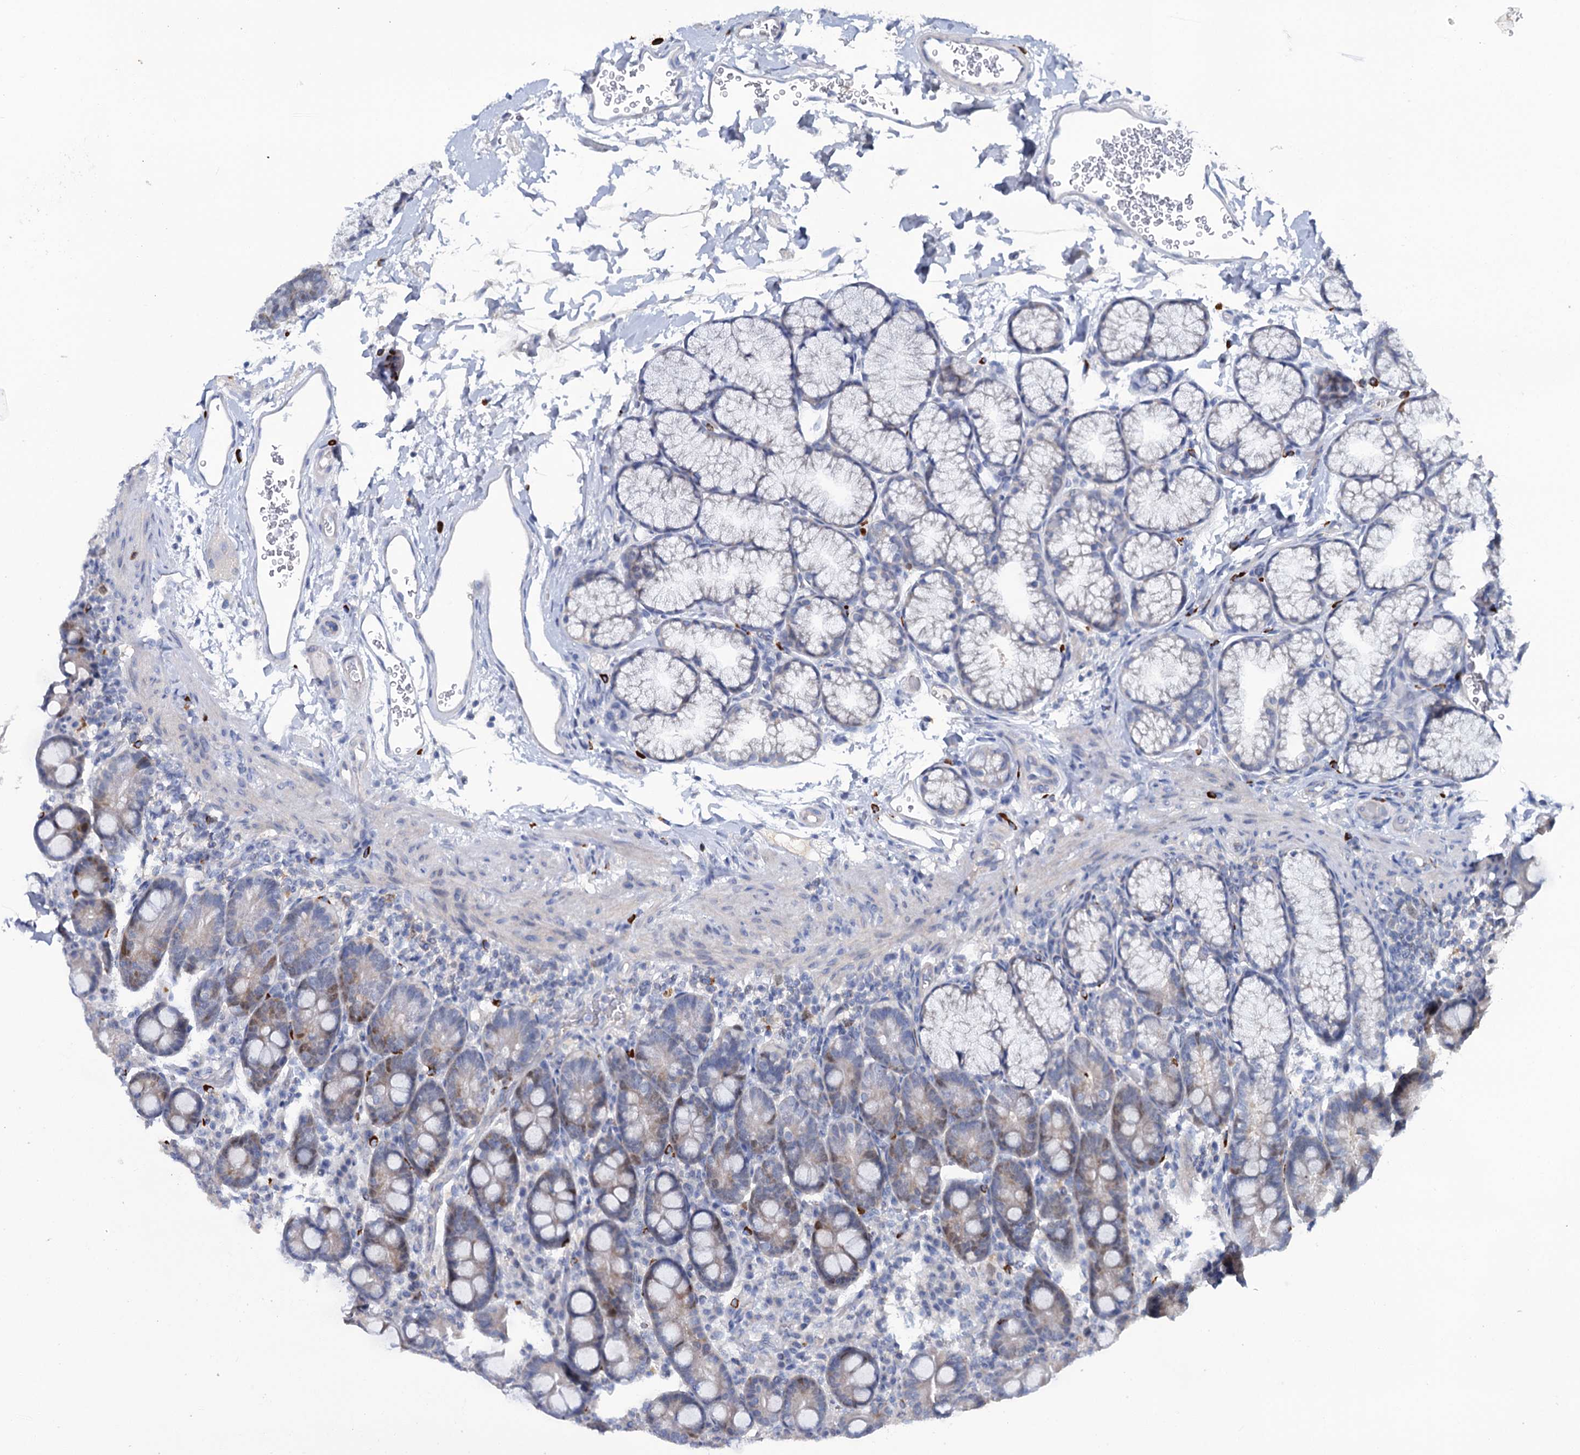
{"staining": {"intensity": "moderate", "quantity": "<25%", "location": "cytoplasmic/membranous,nuclear"}, "tissue": "duodenum", "cell_type": "Glandular cells", "image_type": "normal", "snomed": [{"axis": "morphology", "description": "Normal tissue, NOS"}, {"axis": "topography", "description": "Duodenum"}], "caption": "About <25% of glandular cells in normal human duodenum exhibit moderate cytoplasmic/membranous,nuclear protein expression as visualized by brown immunohistochemical staining.", "gene": "FAM111B", "patient": {"sex": "male", "age": 35}}